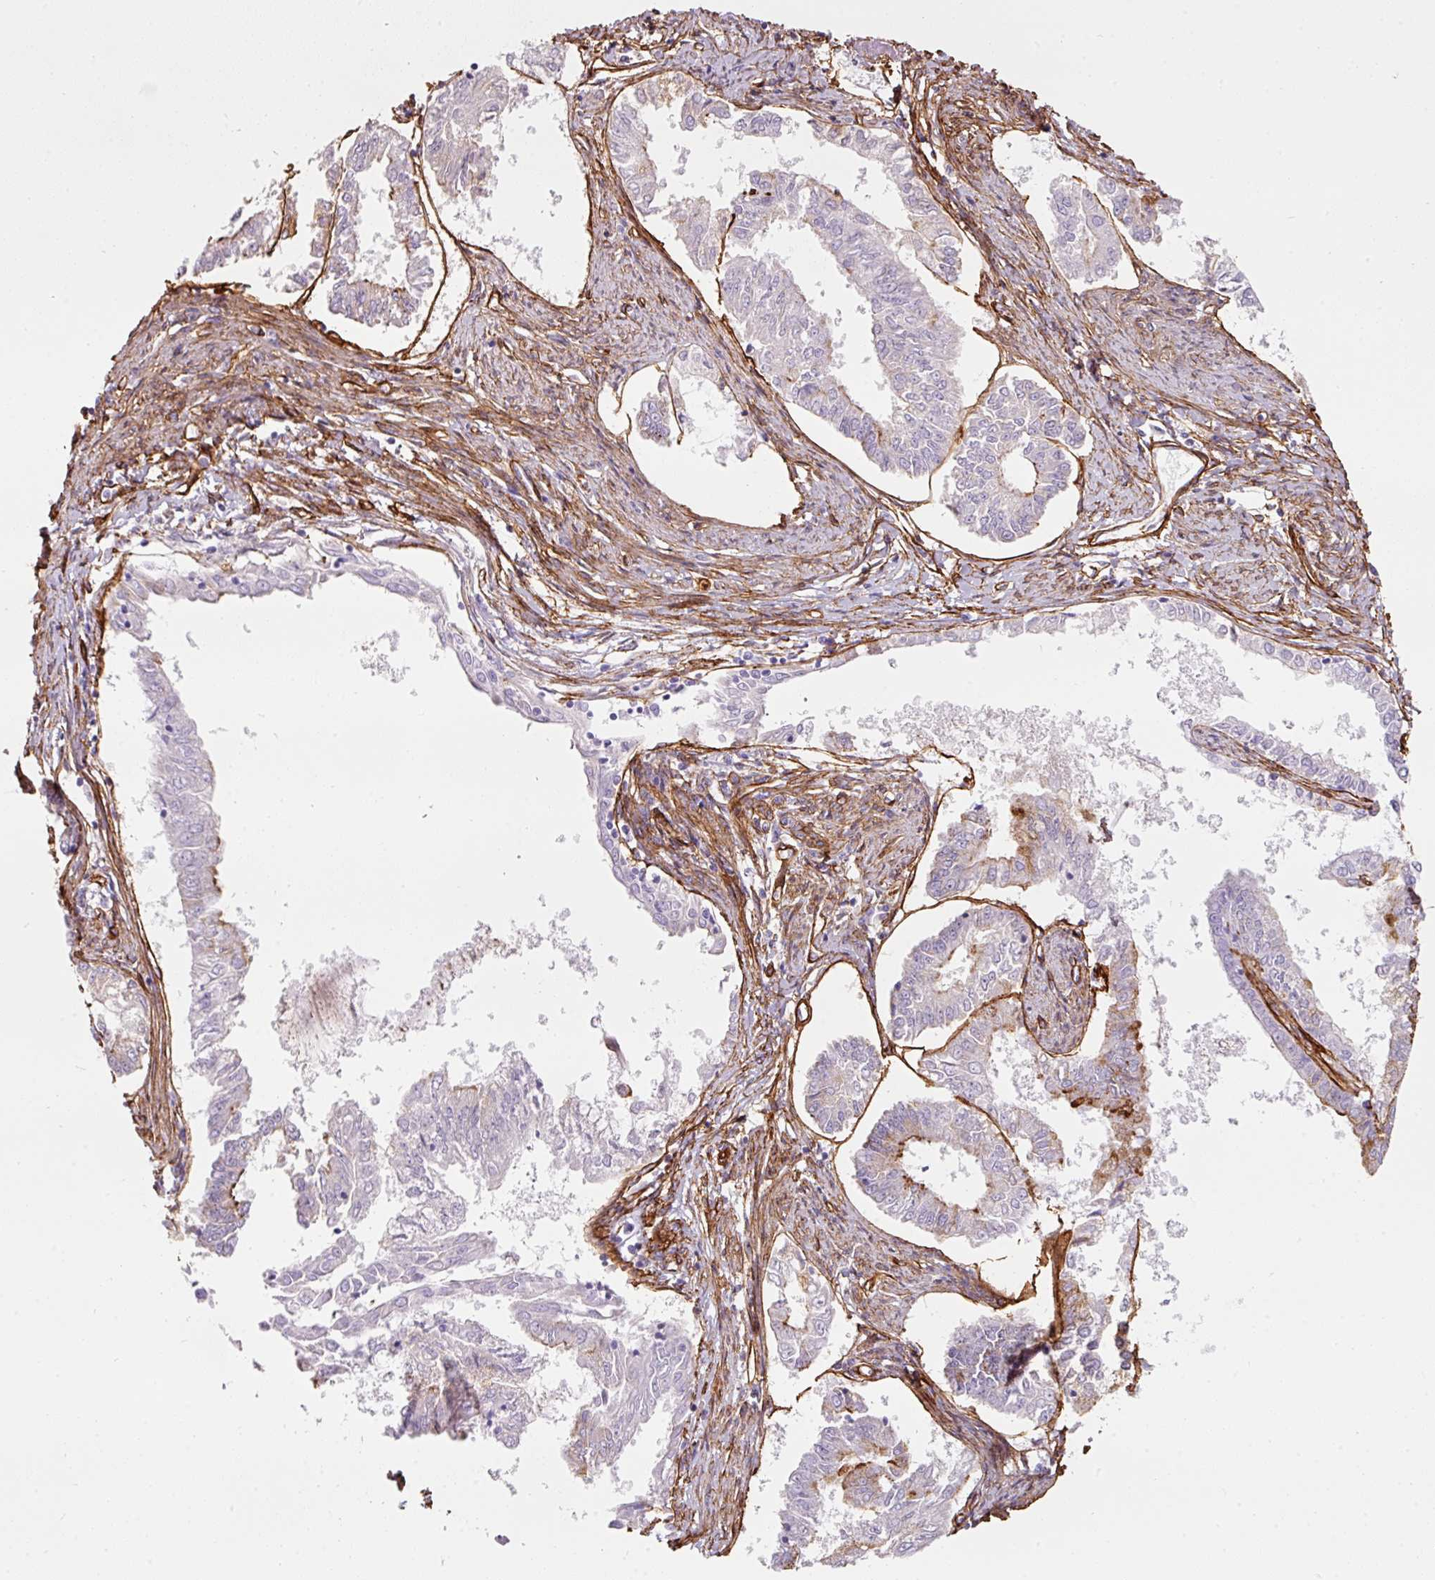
{"staining": {"intensity": "negative", "quantity": "none", "location": "none"}, "tissue": "endometrial cancer", "cell_type": "Tumor cells", "image_type": "cancer", "snomed": [{"axis": "morphology", "description": "Adenocarcinoma, NOS"}, {"axis": "topography", "description": "Endometrium"}], "caption": "Tumor cells show no significant positivity in endometrial cancer (adenocarcinoma).", "gene": "LOXL4", "patient": {"sex": "female", "age": 76}}